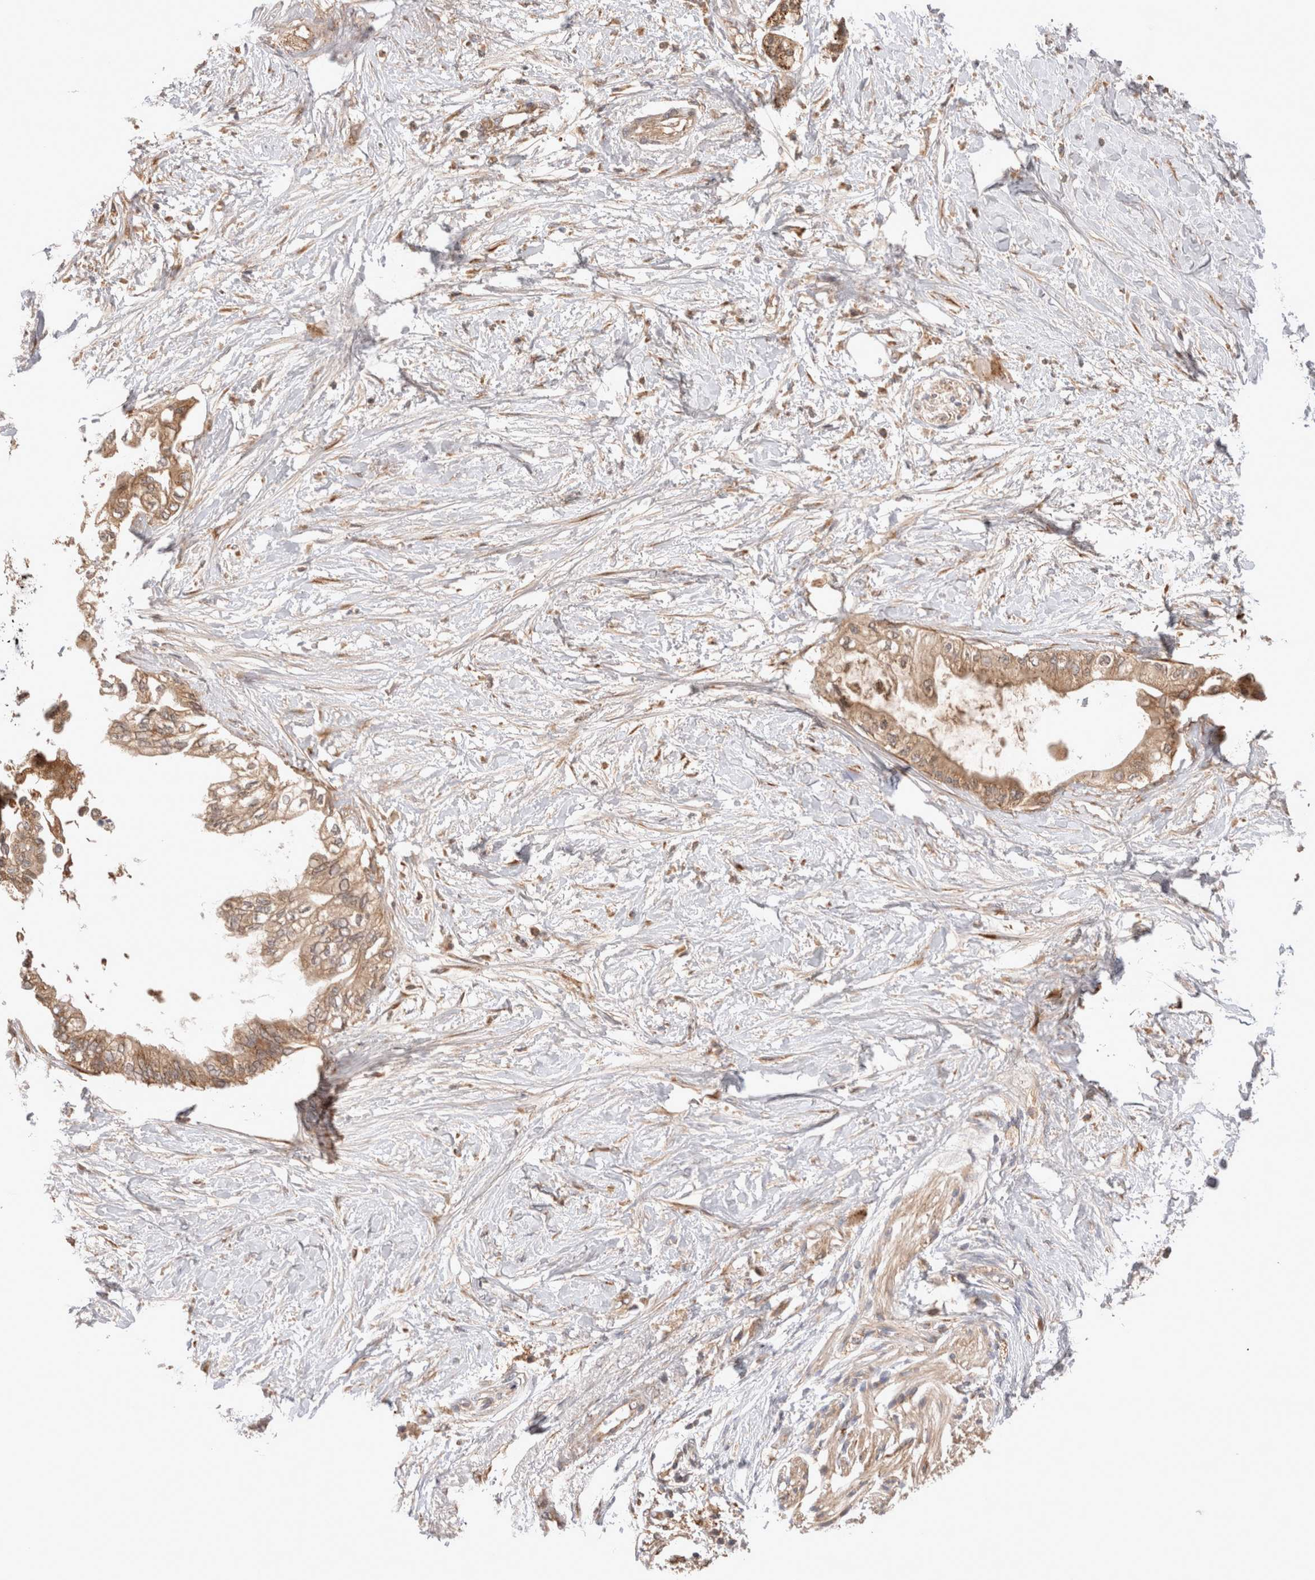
{"staining": {"intensity": "moderate", "quantity": ">75%", "location": "cytoplasmic/membranous"}, "tissue": "pancreatic cancer", "cell_type": "Tumor cells", "image_type": "cancer", "snomed": [{"axis": "morphology", "description": "Normal tissue, NOS"}, {"axis": "morphology", "description": "Adenocarcinoma, NOS"}, {"axis": "topography", "description": "Pancreas"}, {"axis": "topography", "description": "Duodenum"}], "caption": "Moderate cytoplasmic/membranous protein positivity is identified in about >75% of tumor cells in adenocarcinoma (pancreatic).", "gene": "VPS28", "patient": {"sex": "female", "age": 60}}